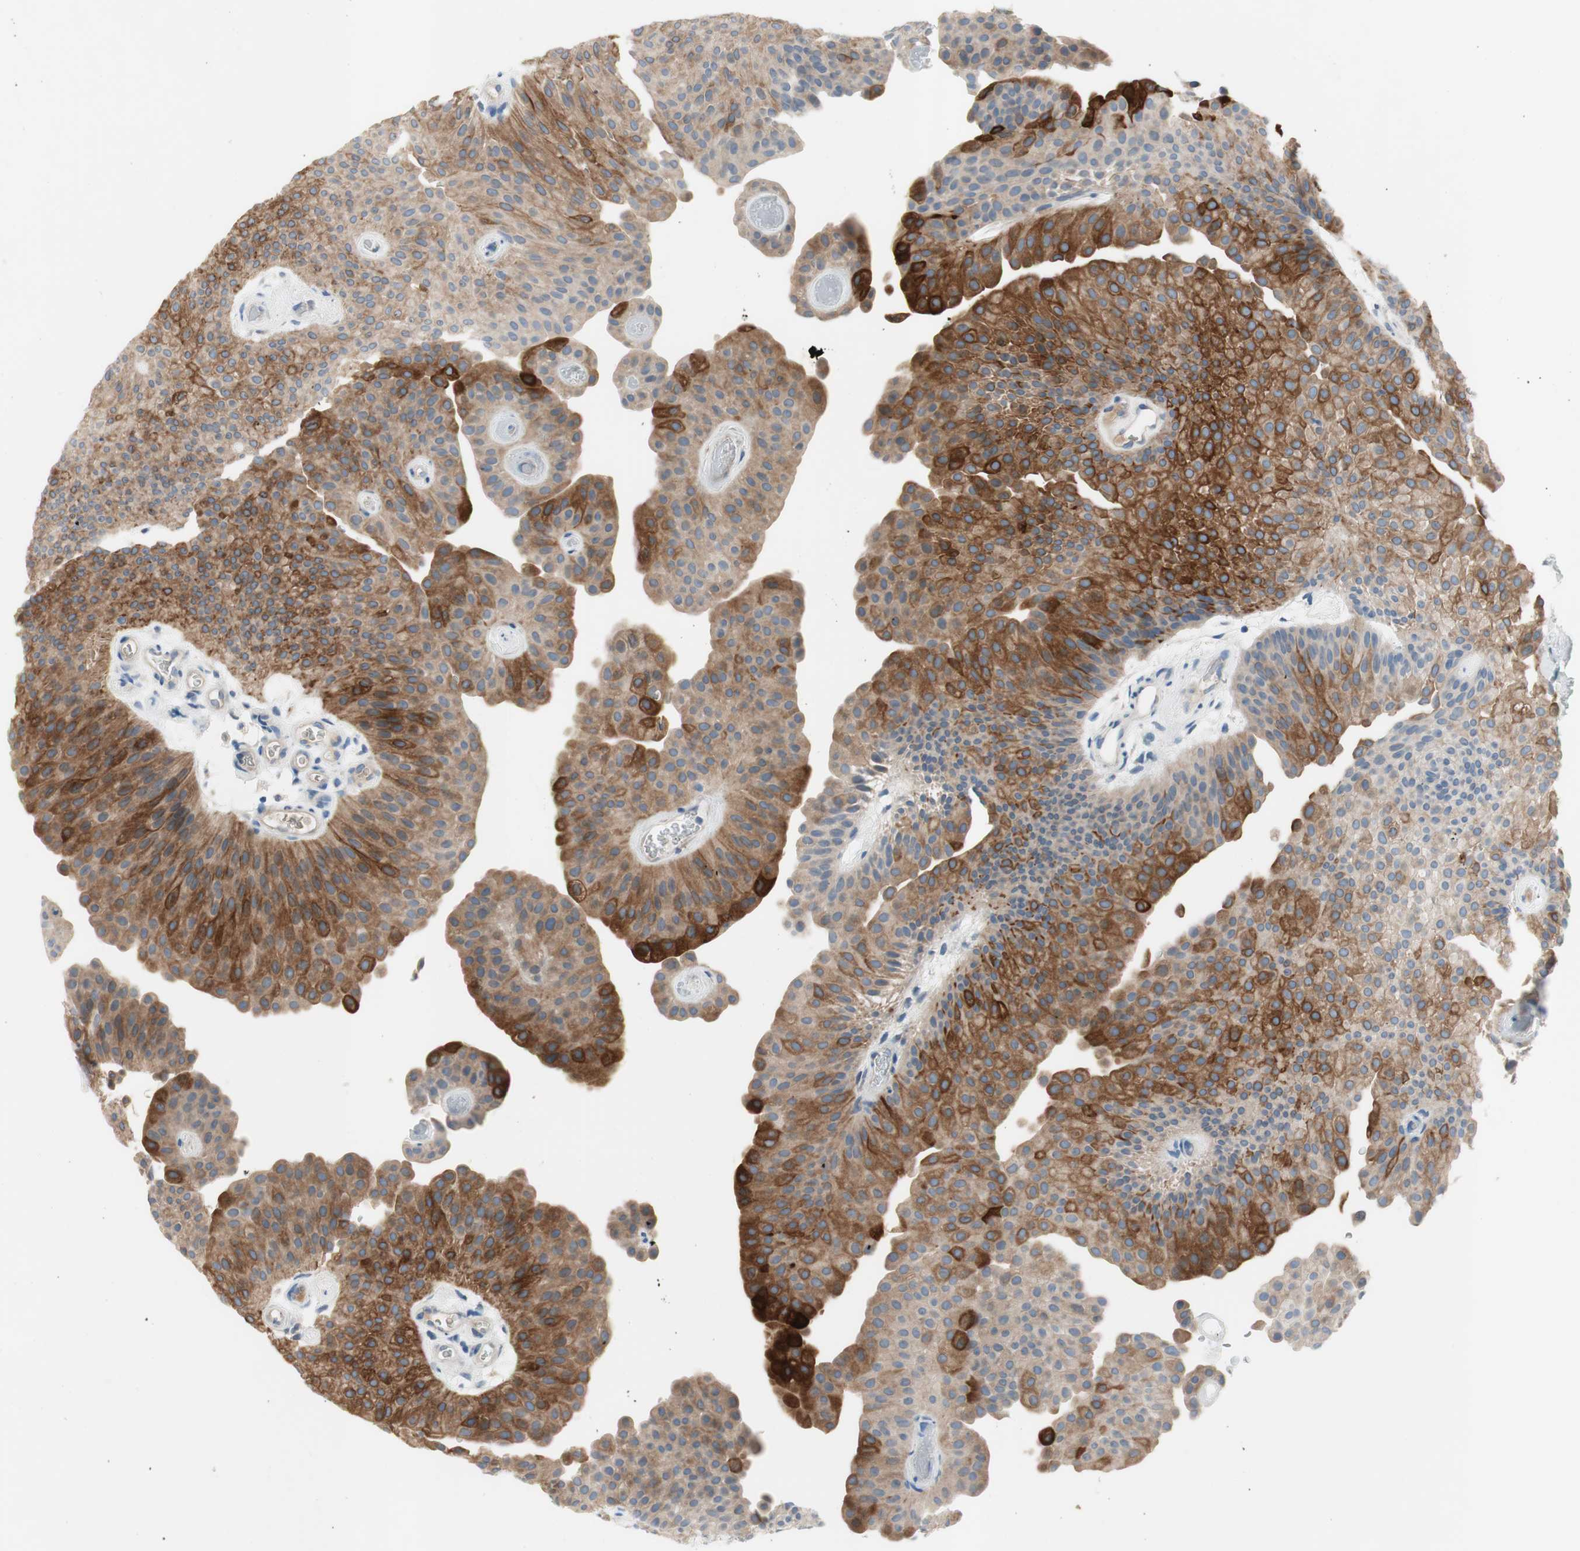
{"staining": {"intensity": "strong", "quantity": ">75%", "location": "cytoplasmic/membranous"}, "tissue": "urothelial cancer", "cell_type": "Tumor cells", "image_type": "cancer", "snomed": [{"axis": "morphology", "description": "Urothelial carcinoma, Low grade"}, {"axis": "topography", "description": "Urinary bladder"}], "caption": "A high-resolution histopathology image shows immunohistochemistry (IHC) staining of urothelial cancer, which shows strong cytoplasmic/membranous positivity in about >75% of tumor cells.", "gene": "FDFT1", "patient": {"sex": "female", "age": 60}}